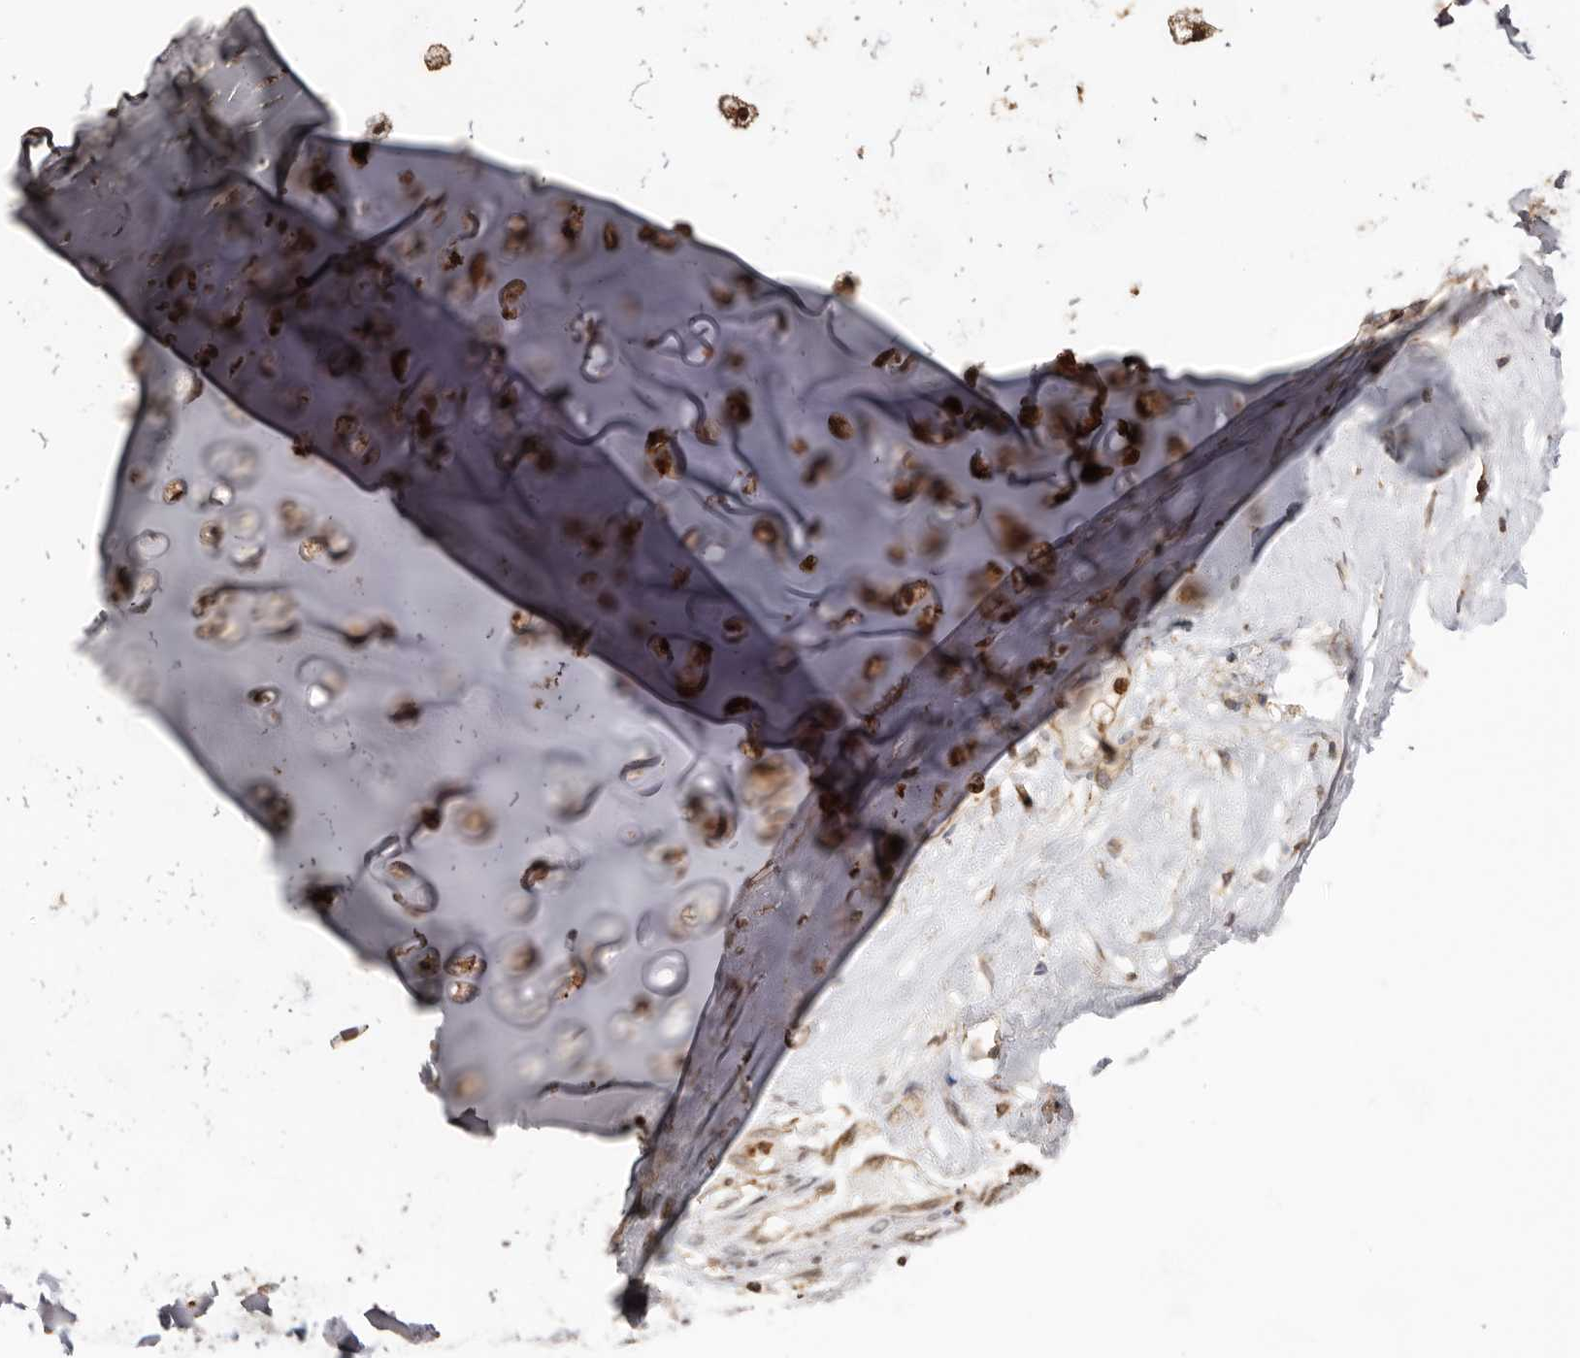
{"staining": {"intensity": "moderate", "quantity": ">75%", "location": "cytoplasmic/membranous"}, "tissue": "adipose tissue", "cell_type": "Adipocytes", "image_type": "normal", "snomed": [{"axis": "morphology", "description": "Normal tissue, NOS"}, {"axis": "morphology", "description": "Basal cell carcinoma"}, {"axis": "topography", "description": "Cartilage tissue"}, {"axis": "topography", "description": "Nasopharynx"}, {"axis": "topography", "description": "Oral tissue"}], "caption": "A medium amount of moderate cytoplasmic/membranous staining is identified in about >75% of adipocytes in unremarkable adipose tissue.", "gene": "PRR12", "patient": {"sex": "female", "age": 77}}